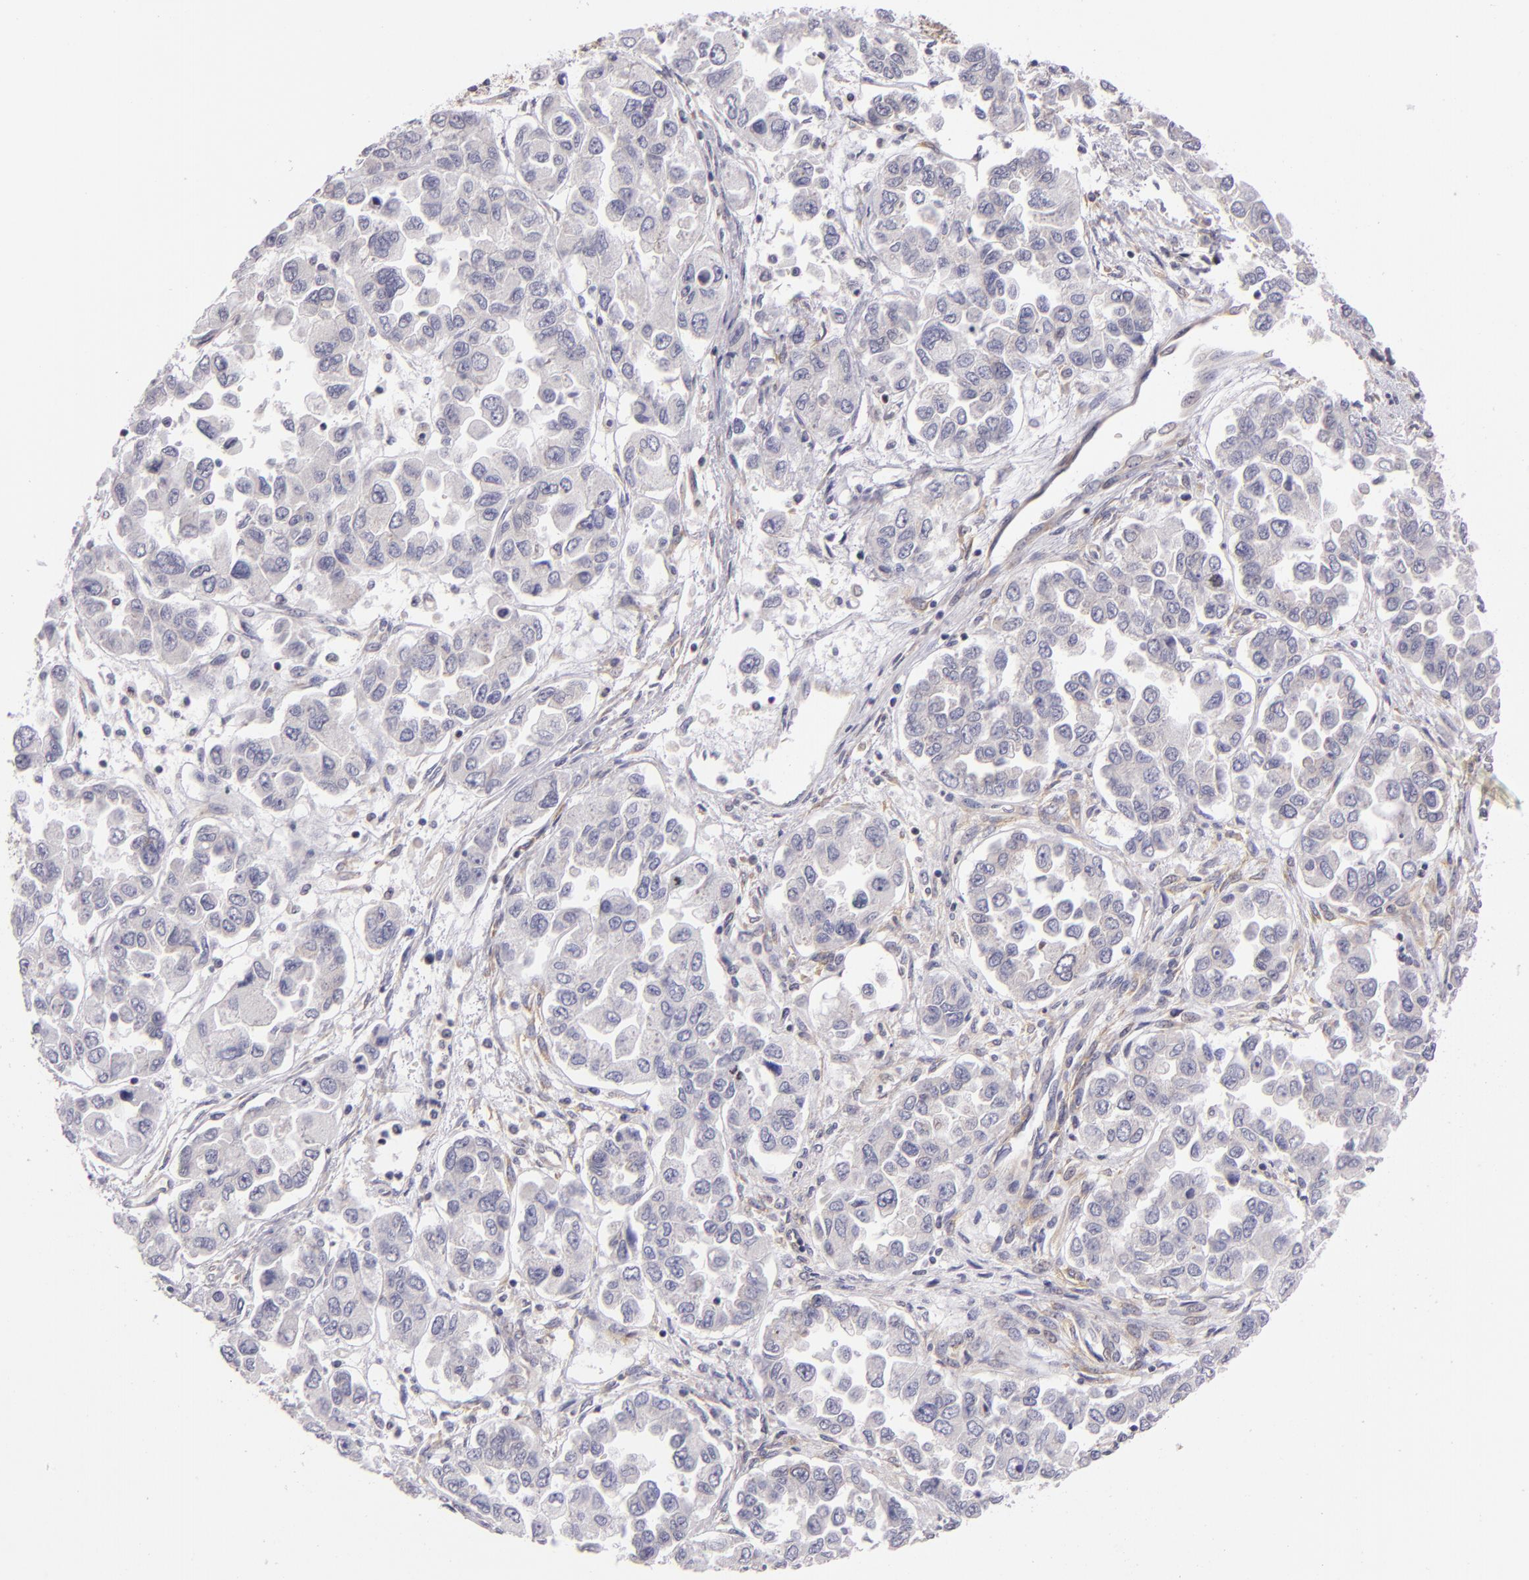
{"staining": {"intensity": "weak", "quantity": "<25%", "location": "cytoplasmic/membranous"}, "tissue": "ovarian cancer", "cell_type": "Tumor cells", "image_type": "cancer", "snomed": [{"axis": "morphology", "description": "Cystadenocarcinoma, serous, NOS"}, {"axis": "topography", "description": "Ovary"}], "caption": "The histopathology image exhibits no staining of tumor cells in ovarian cancer (serous cystadenocarcinoma).", "gene": "UPF3B", "patient": {"sex": "female", "age": 84}}